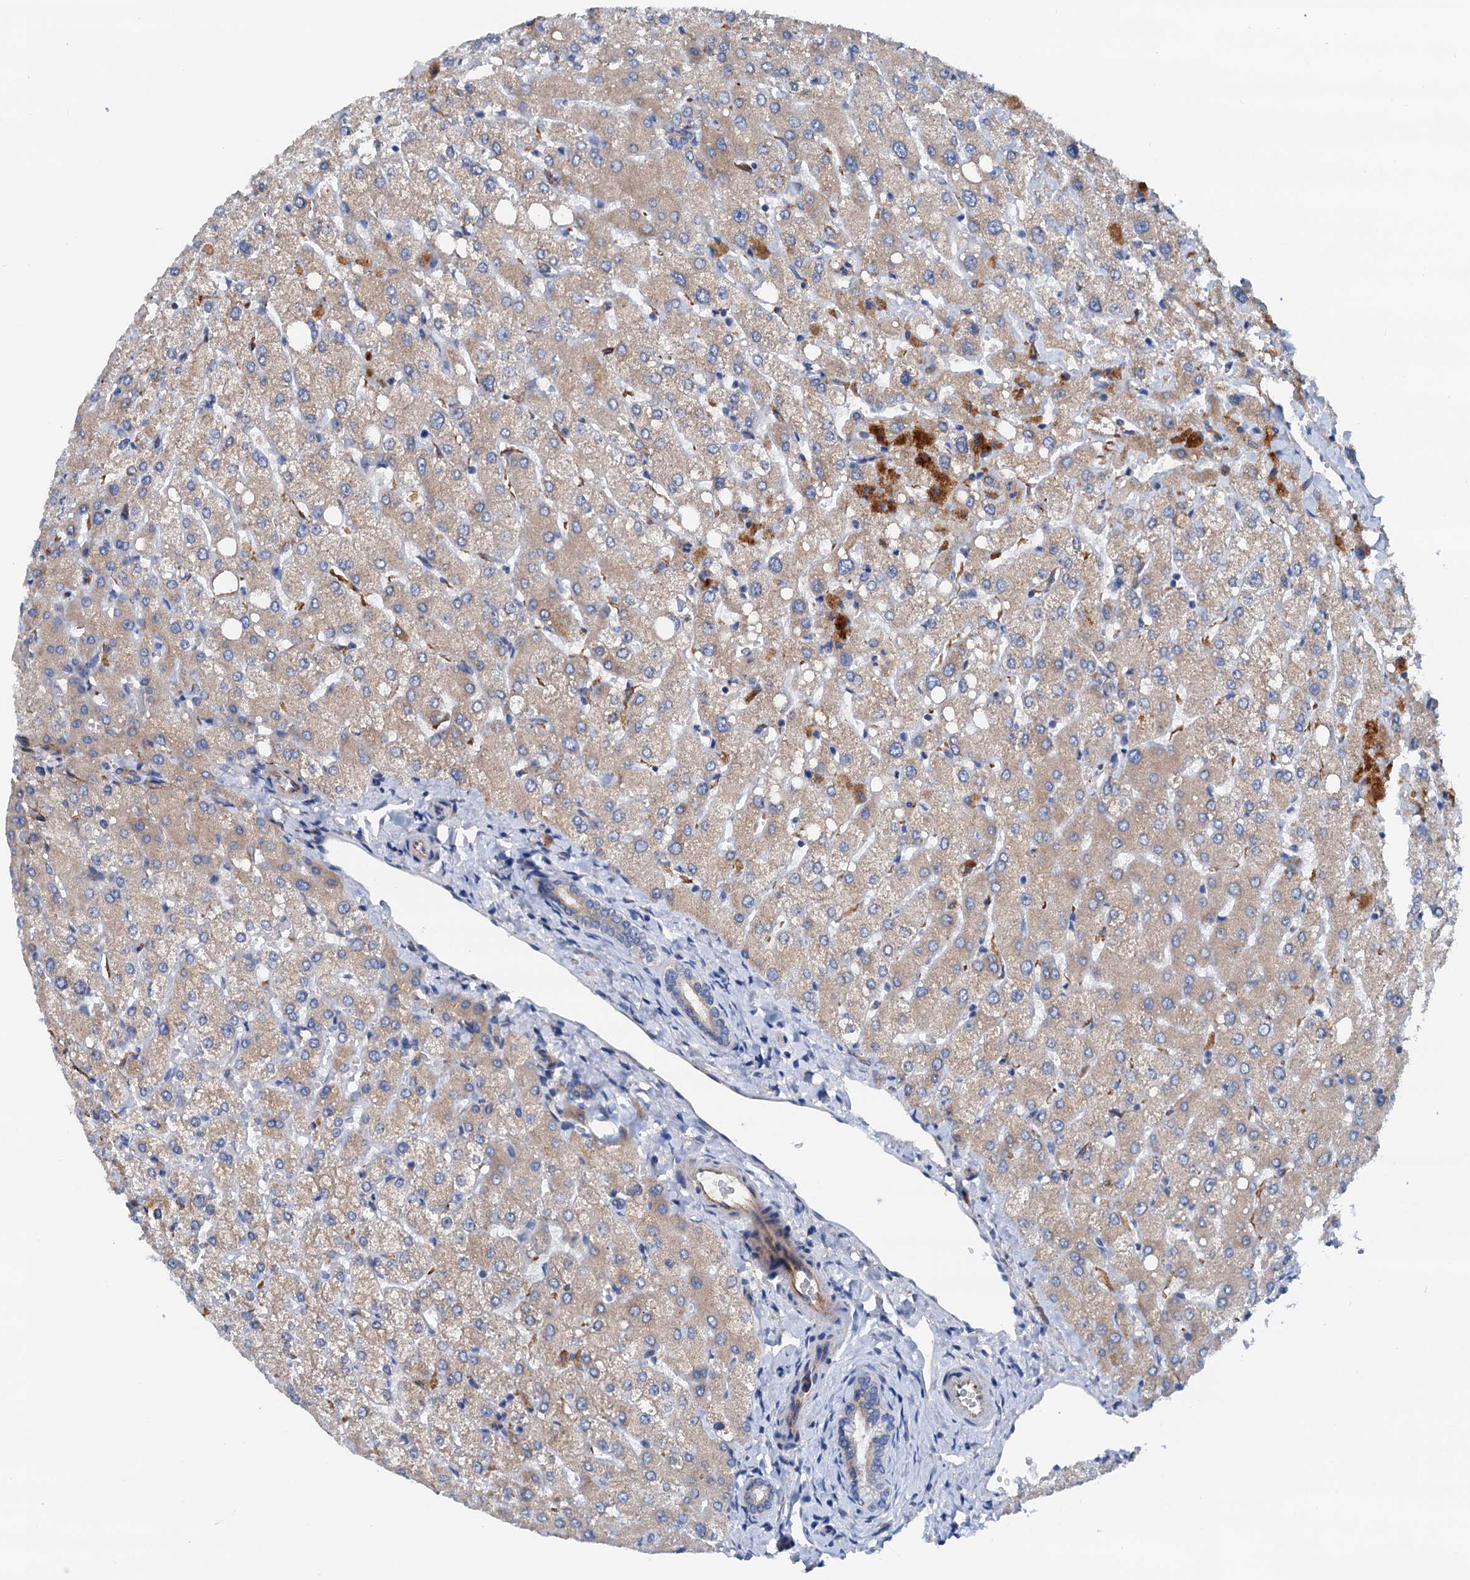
{"staining": {"intensity": "weak", "quantity": "<25%", "location": "cytoplasmic/membranous"}, "tissue": "liver", "cell_type": "Cholangiocytes", "image_type": "normal", "snomed": [{"axis": "morphology", "description": "Normal tissue, NOS"}, {"axis": "topography", "description": "Liver"}], "caption": "Liver was stained to show a protein in brown. There is no significant staining in cholangiocytes. Brightfield microscopy of immunohistochemistry (IHC) stained with DAB (3,3'-diaminobenzidine) (brown) and hematoxylin (blue), captured at high magnification.", "gene": "RASSF9", "patient": {"sex": "female", "age": 54}}